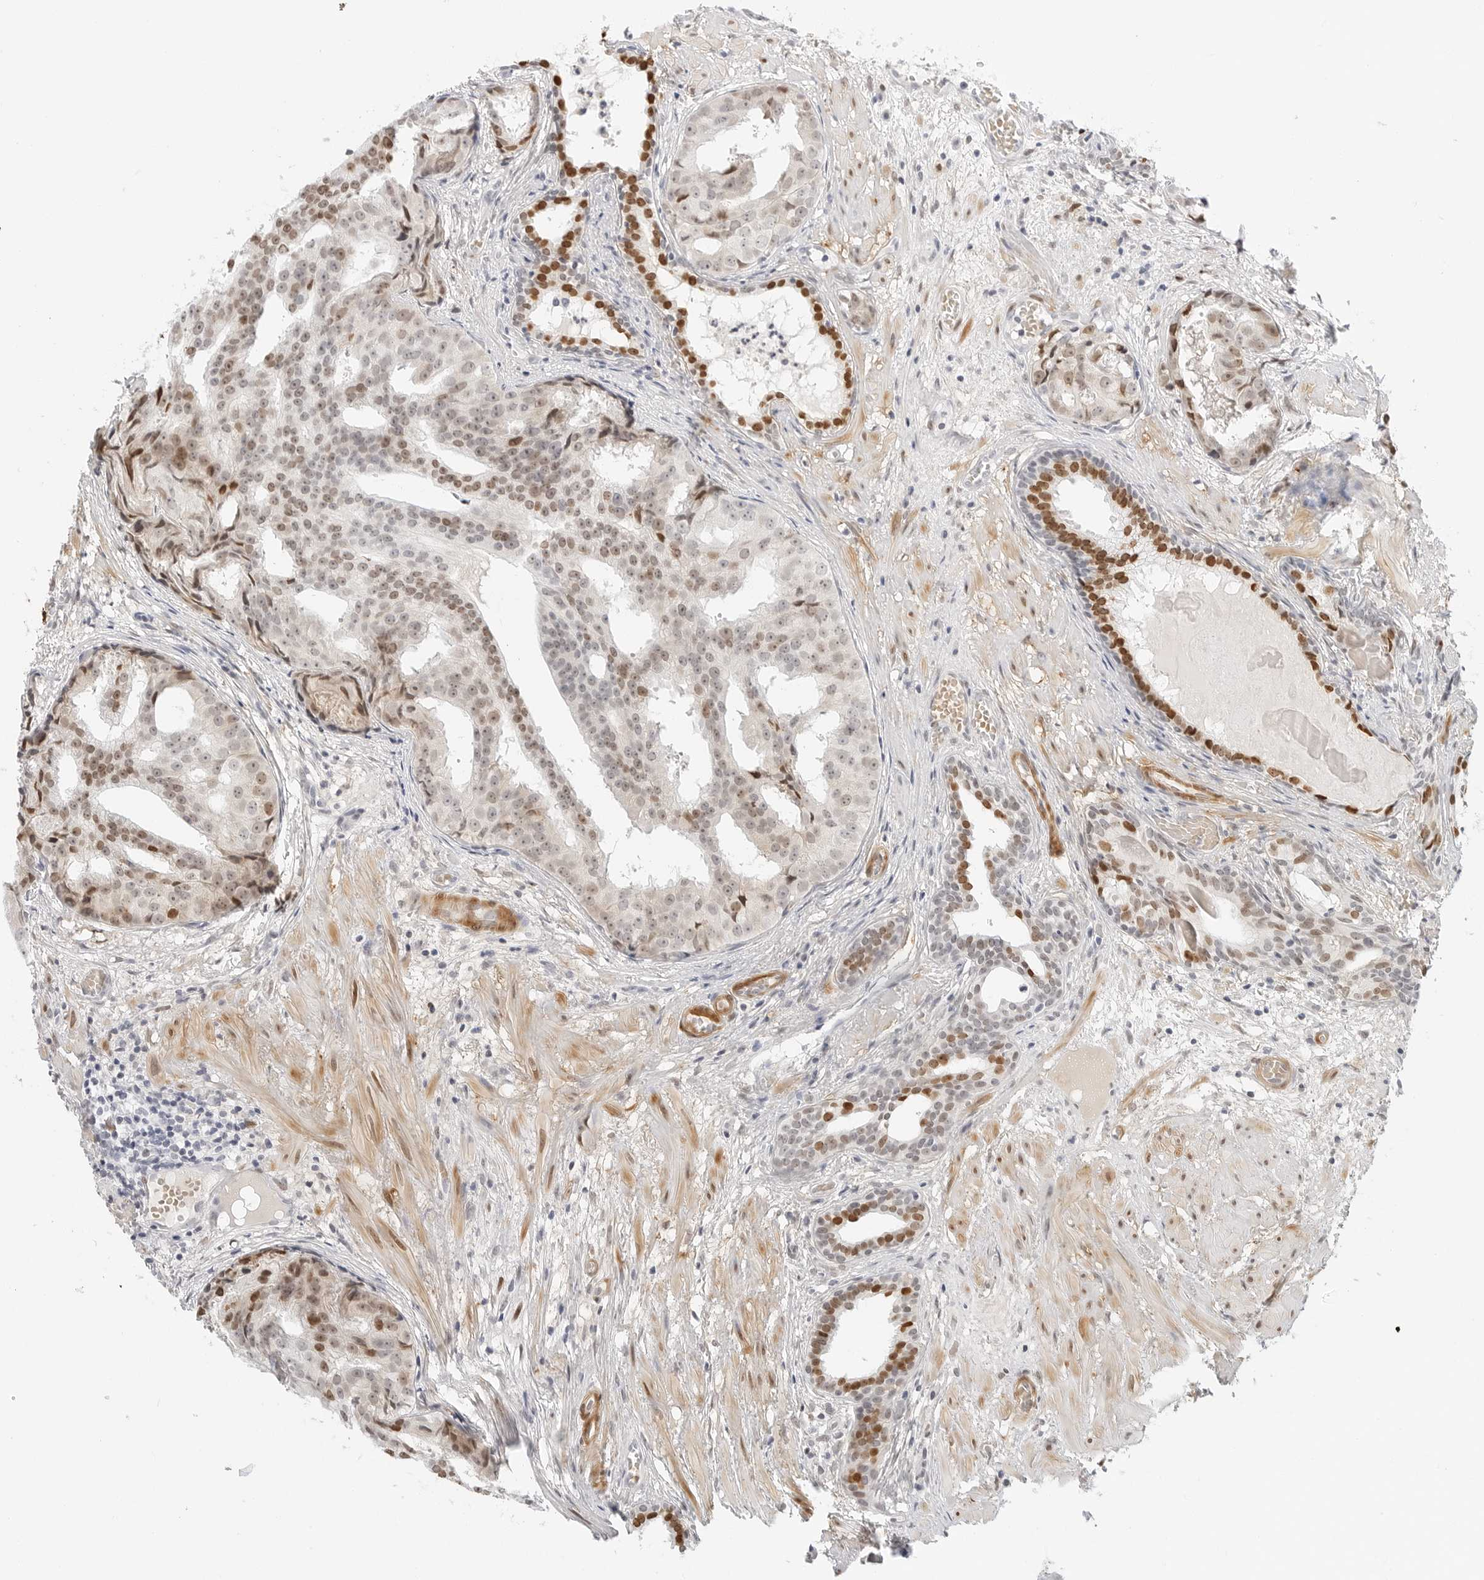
{"staining": {"intensity": "moderate", "quantity": "25%-75%", "location": "nuclear"}, "tissue": "prostate cancer", "cell_type": "Tumor cells", "image_type": "cancer", "snomed": [{"axis": "morphology", "description": "Adenocarcinoma, Low grade"}, {"axis": "topography", "description": "Prostate"}], "caption": "Prostate cancer tissue demonstrates moderate nuclear positivity in approximately 25%-75% of tumor cells, visualized by immunohistochemistry. (Brightfield microscopy of DAB IHC at high magnification).", "gene": "SPIDR", "patient": {"sex": "male", "age": 88}}